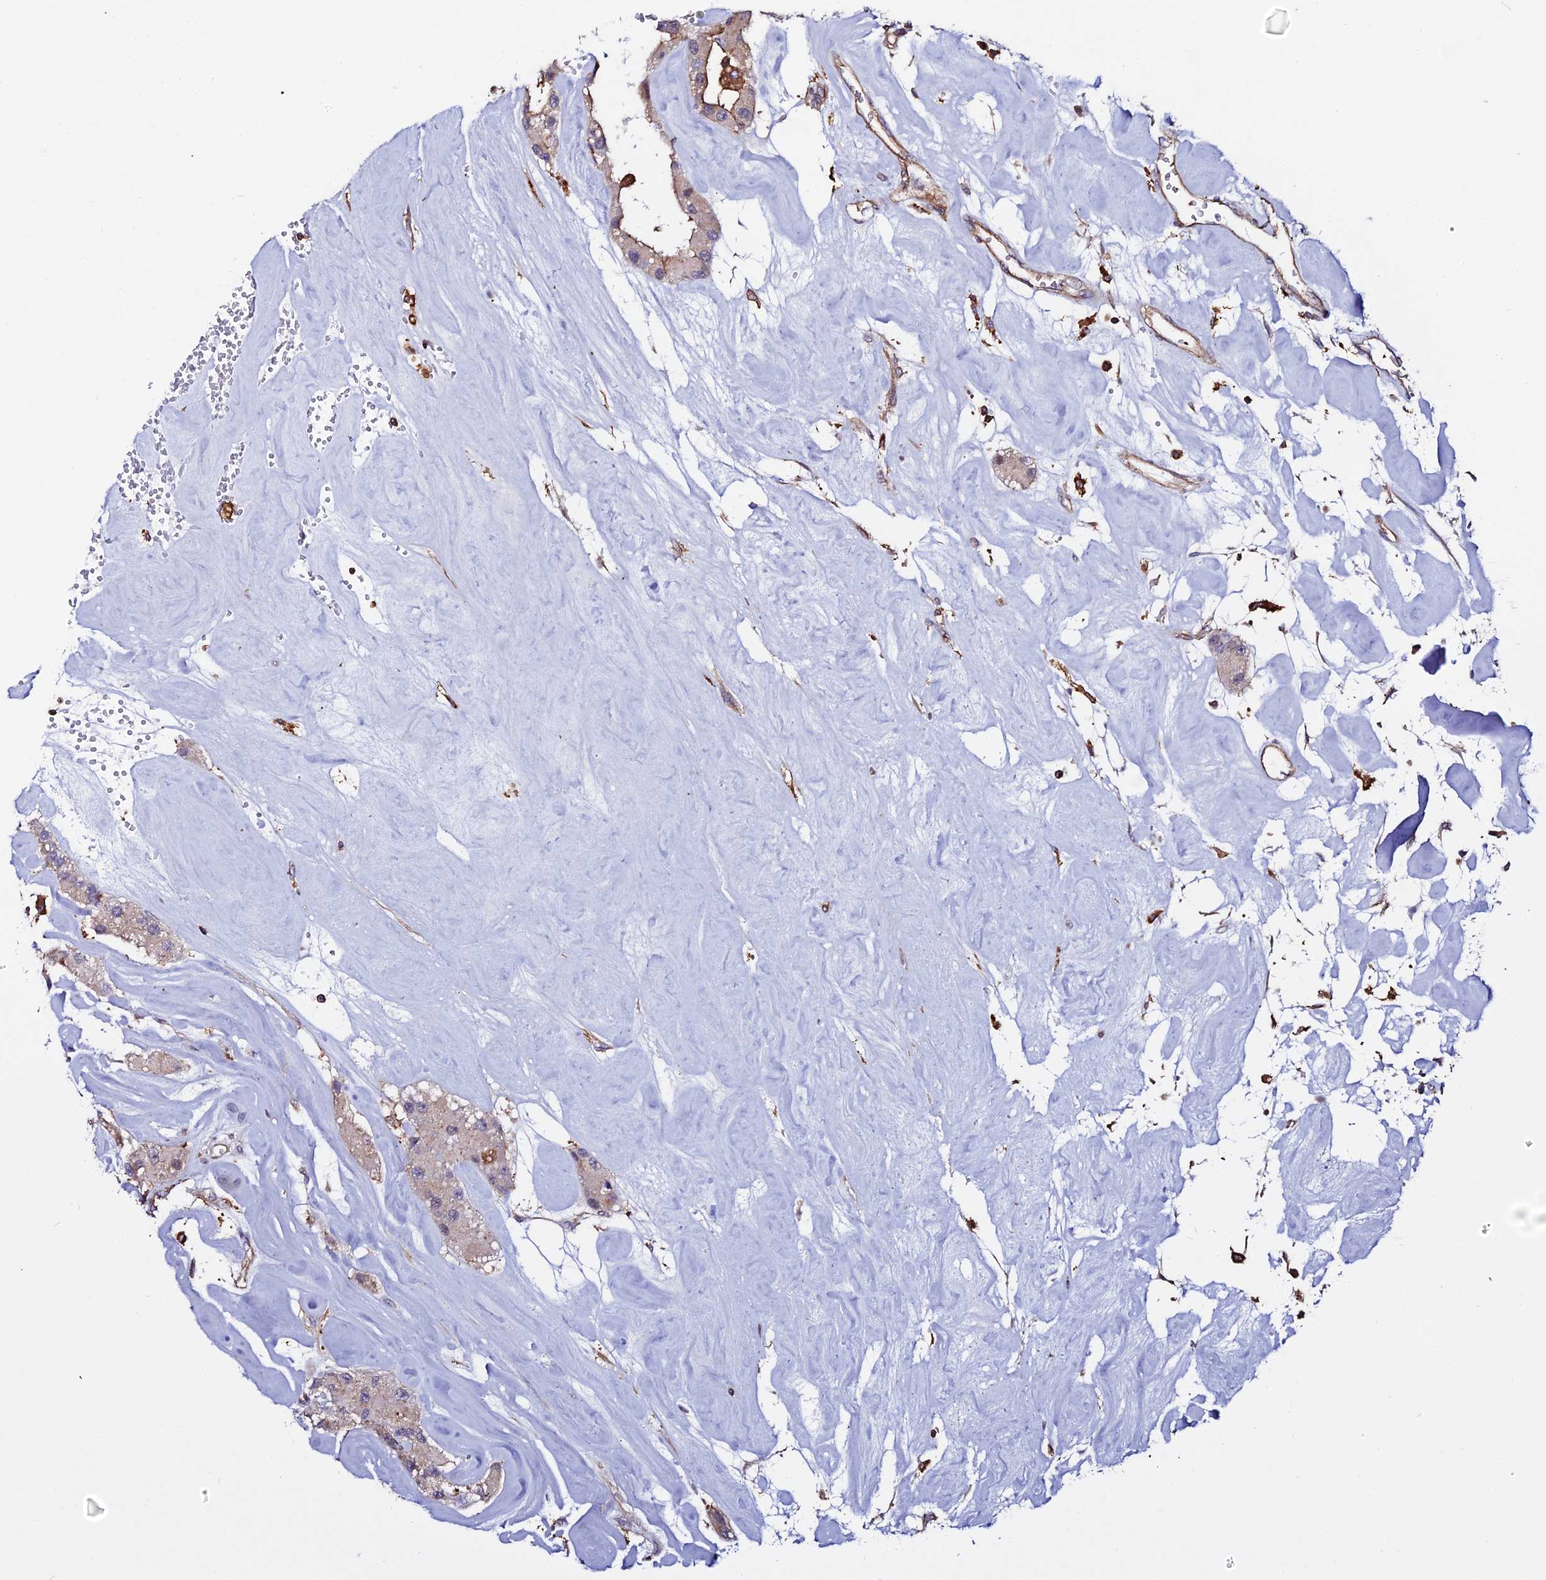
{"staining": {"intensity": "negative", "quantity": "none", "location": "none"}, "tissue": "carcinoid", "cell_type": "Tumor cells", "image_type": "cancer", "snomed": [{"axis": "morphology", "description": "Carcinoid, malignant, NOS"}, {"axis": "topography", "description": "Pancreas"}], "caption": "Carcinoid was stained to show a protein in brown. There is no significant positivity in tumor cells. (DAB IHC, high magnification).", "gene": "USP17L15", "patient": {"sex": "male", "age": 41}}